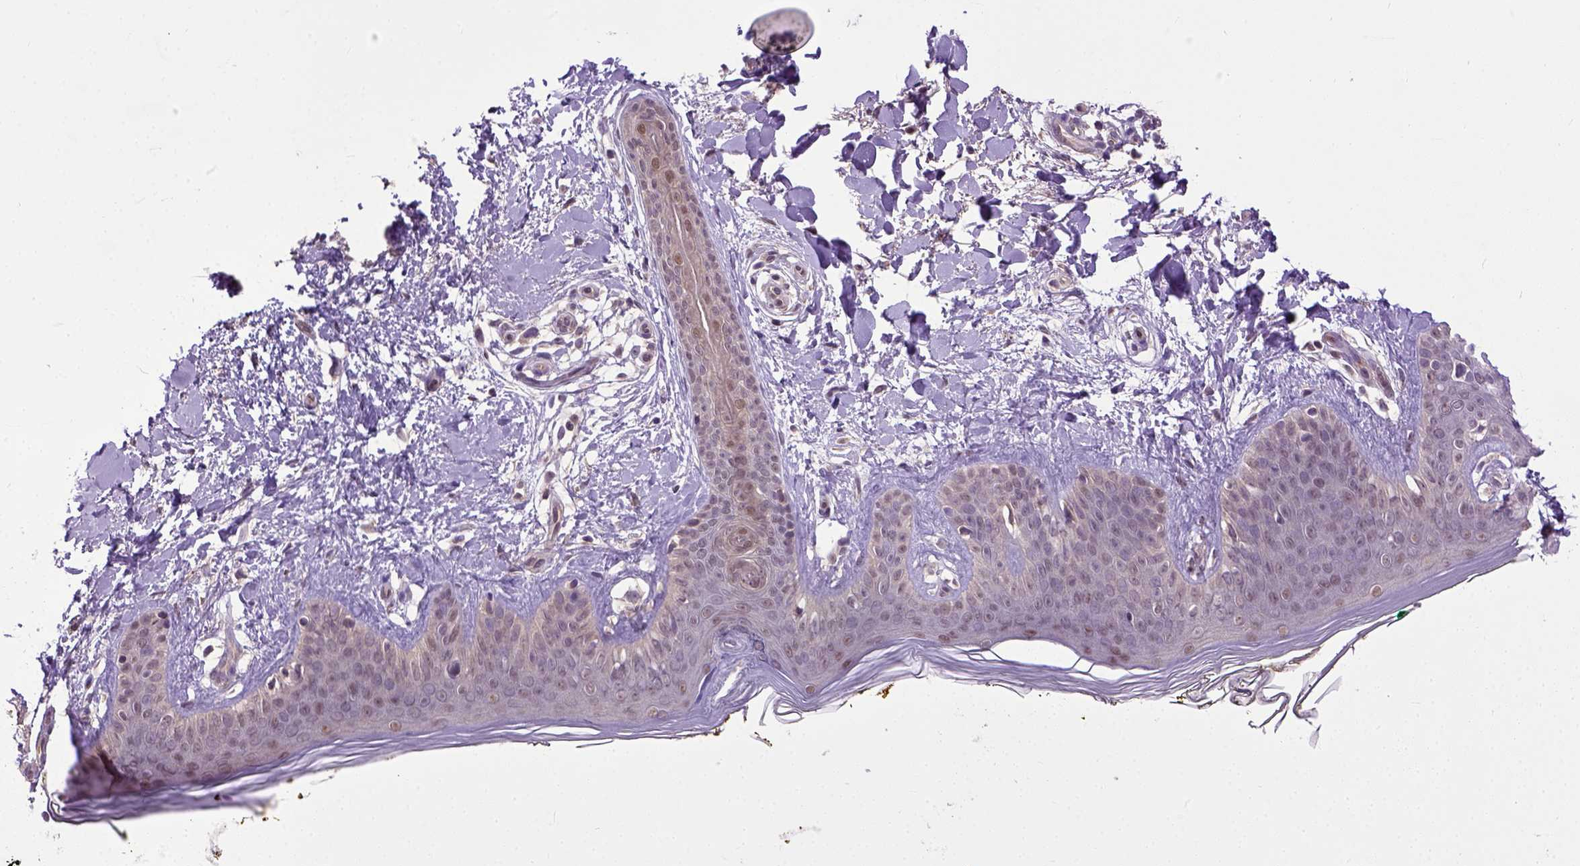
{"staining": {"intensity": "moderate", "quantity": "25%-75%", "location": "cytoplasmic/membranous,nuclear"}, "tissue": "skin", "cell_type": "Fibroblasts", "image_type": "normal", "snomed": [{"axis": "morphology", "description": "Normal tissue, NOS"}, {"axis": "topography", "description": "Skin"}], "caption": "Normal skin was stained to show a protein in brown. There is medium levels of moderate cytoplasmic/membranous,nuclear positivity in approximately 25%-75% of fibroblasts. (DAB (3,3'-diaminobenzidine) = brown stain, brightfield microscopy at high magnification).", "gene": "UBA3", "patient": {"sex": "female", "age": 34}}